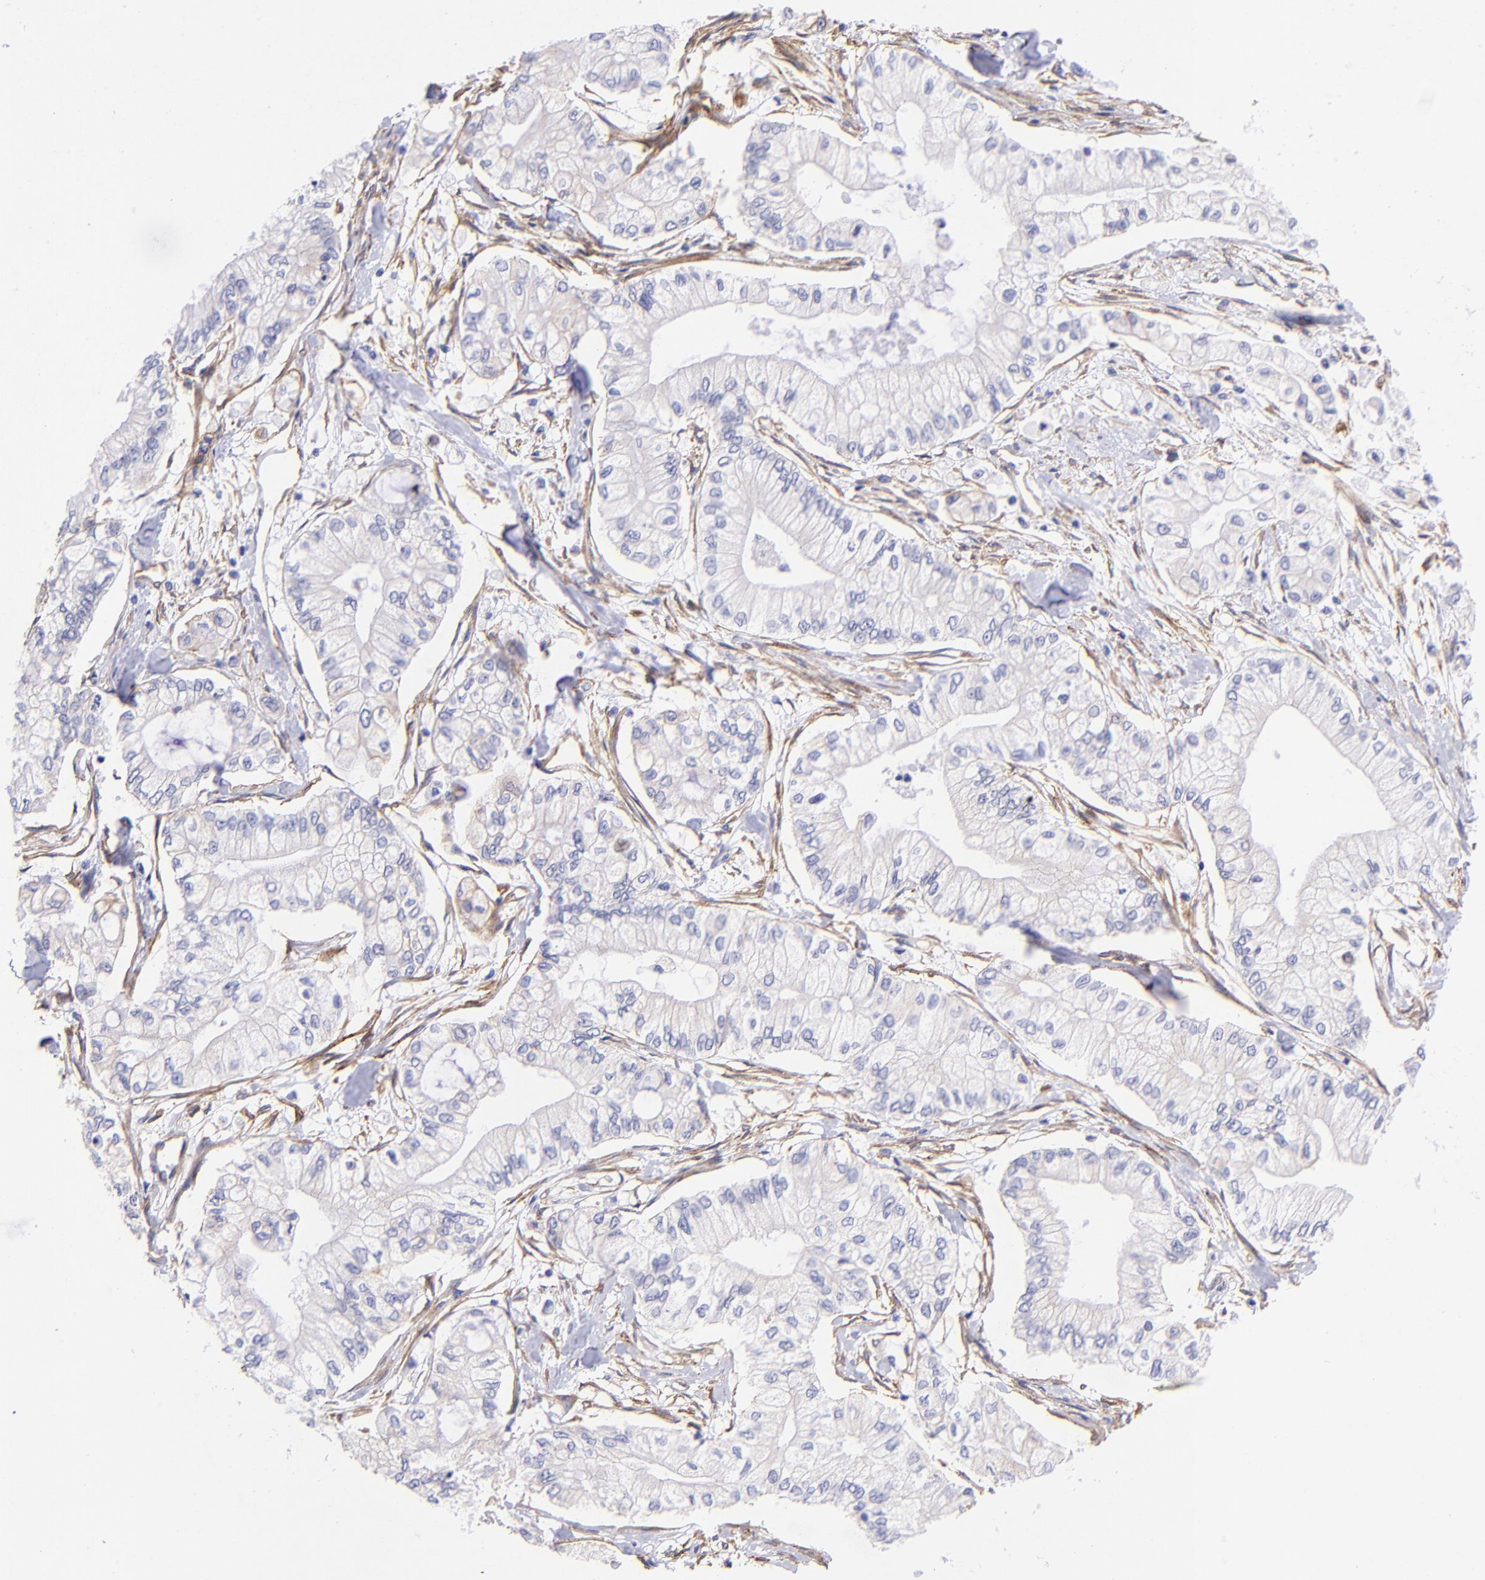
{"staining": {"intensity": "negative", "quantity": "none", "location": "none"}, "tissue": "pancreatic cancer", "cell_type": "Tumor cells", "image_type": "cancer", "snomed": [{"axis": "morphology", "description": "Adenocarcinoma, NOS"}, {"axis": "topography", "description": "Pancreas"}], "caption": "Immunohistochemistry of pancreatic cancer (adenocarcinoma) demonstrates no staining in tumor cells.", "gene": "PPFIBP1", "patient": {"sex": "male", "age": 79}}